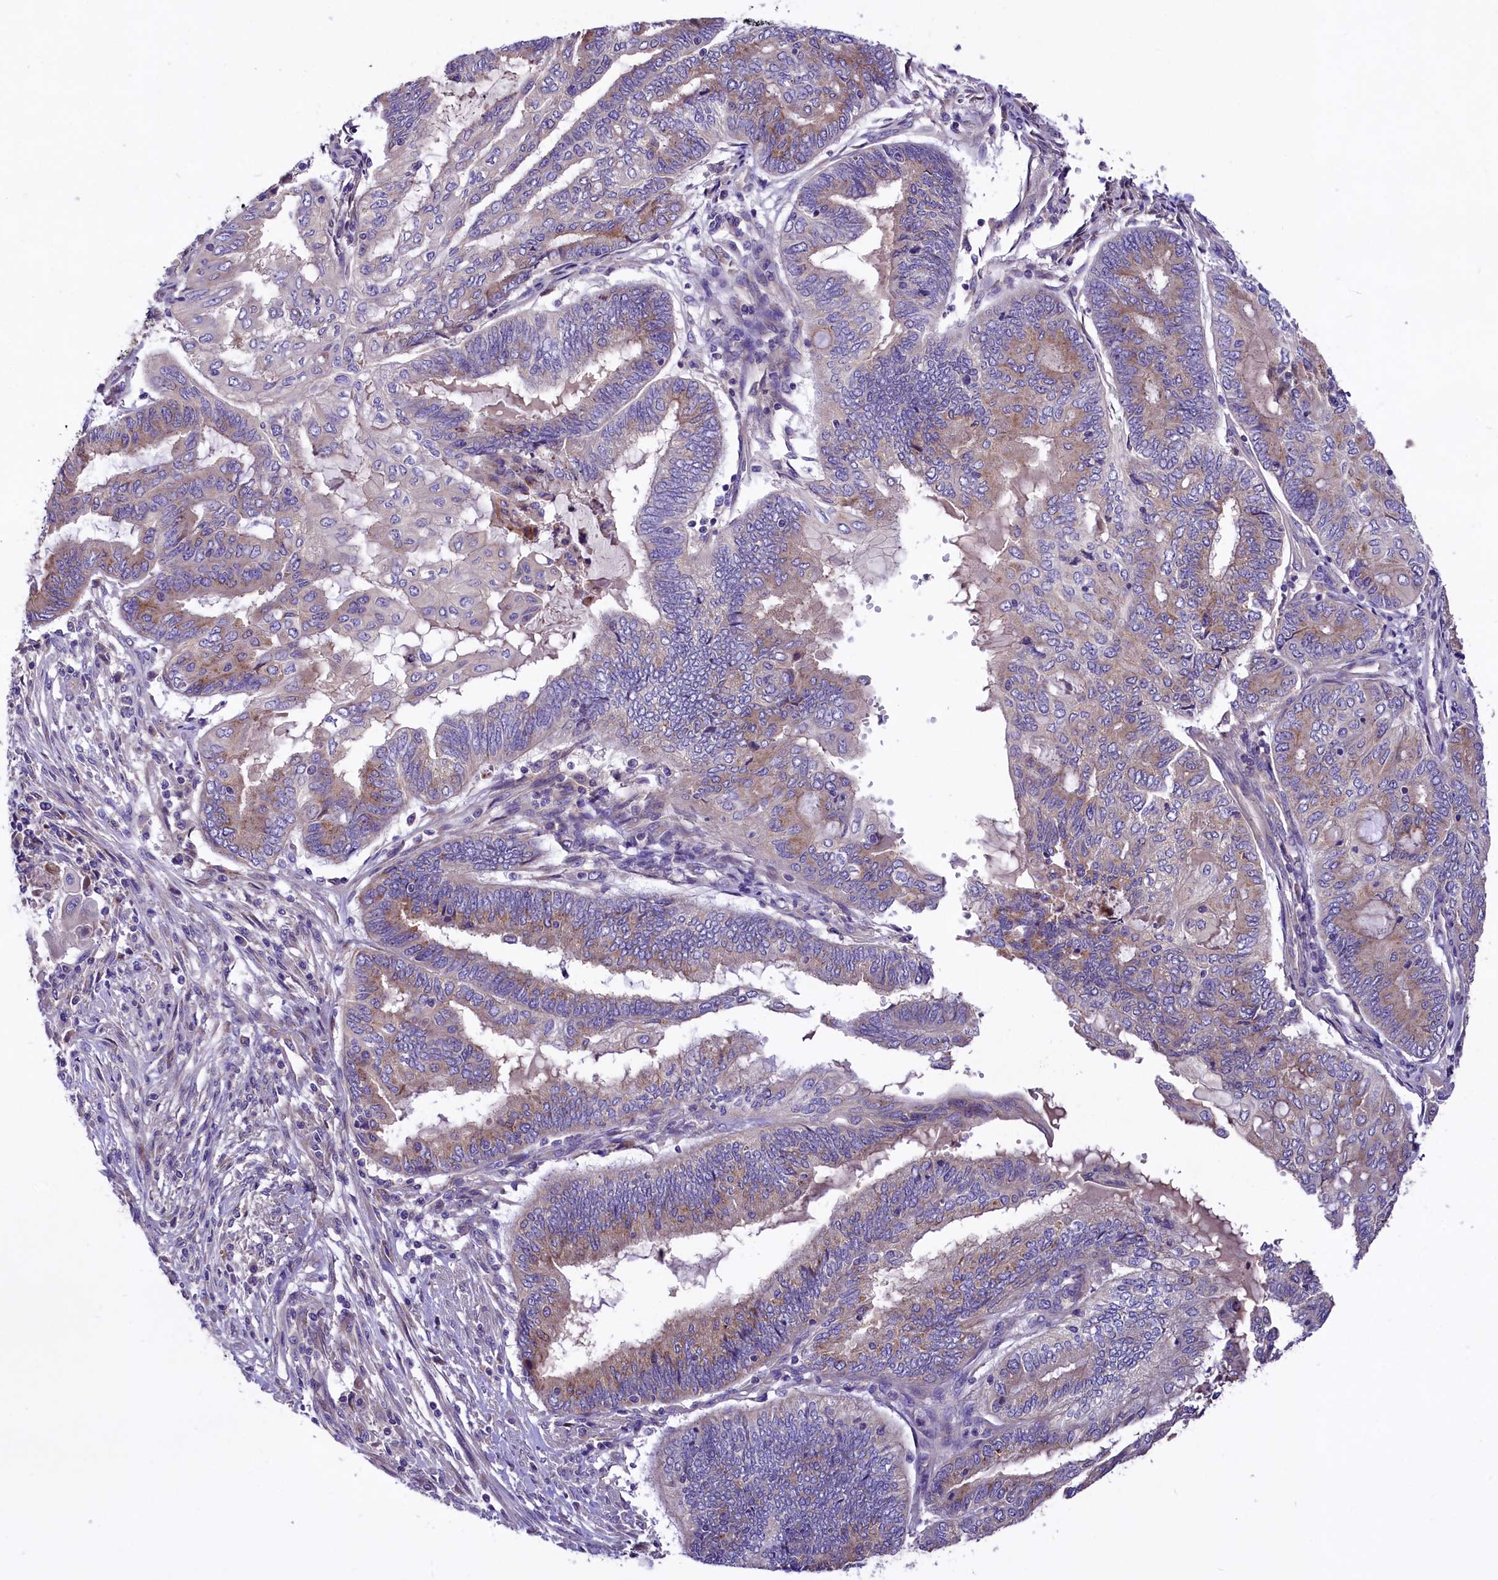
{"staining": {"intensity": "weak", "quantity": "<25%", "location": "cytoplasmic/membranous"}, "tissue": "endometrial cancer", "cell_type": "Tumor cells", "image_type": "cancer", "snomed": [{"axis": "morphology", "description": "Adenocarcinoma, NOS"}, {"axis": "topography", "description": "Uterus"}, {"axis": "topography", "description": "Endometrium"}], "caption": "Immunohistochemistry (IHC) photomicrograph of adenocarcinoma (endometrial) stained for a protein (brown), which displays no positivity in tumor cells.", "gene": "PEMT", "patient": {"sex": "female", "age": 70}}